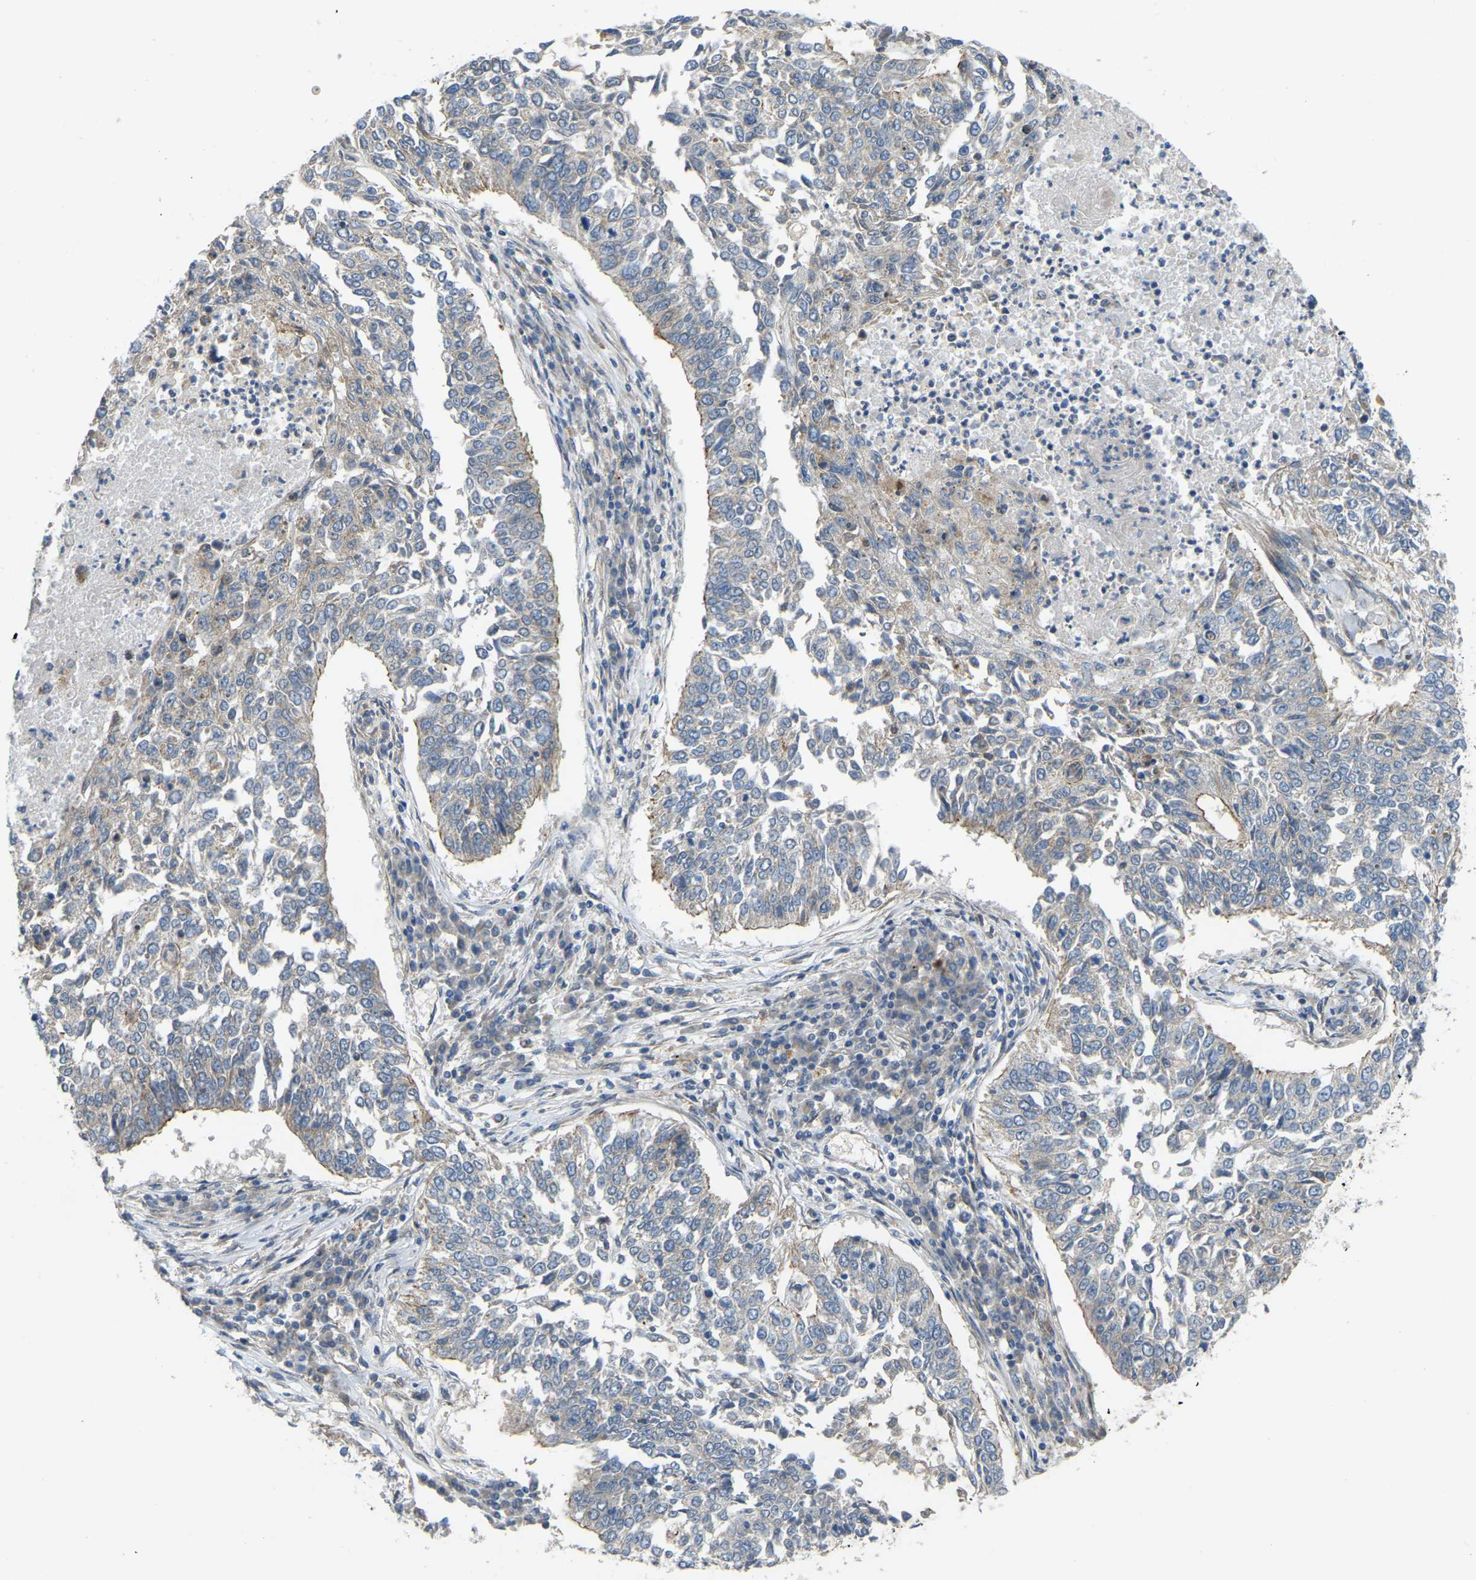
{"staining": {"intensity": "weak", "quantity": "25%-75%", "location": "cytoplasmic/membranous"}, "tissue": "lung cancer", "cell_type": "Tumor cells", "image_type": "cancer", "snomed": [{"axis": "morphology", "description": "Normal tissue, NOS"}, {"axis": "morphology", "description": "Squamous cell carcinoma, NOS"}, {"axis": "topography", "description": "Cartilage tissue"}, {"axis": "topography", "description": "Bronchus"}, {"axis": "topography", "description": "Lung"}], "caption": "The image exhibits immunohistochemical staining of squamous cell carcinoma (lung). There is weak cytoplasmic/membranous positivity is appreciated in approximately 25%-75% of tumor cells. (DAB = brown stain, brightfield microscopy at high magnification).", "gene": "C21orf91", "patient": {"sex": "female", "age": 49}}